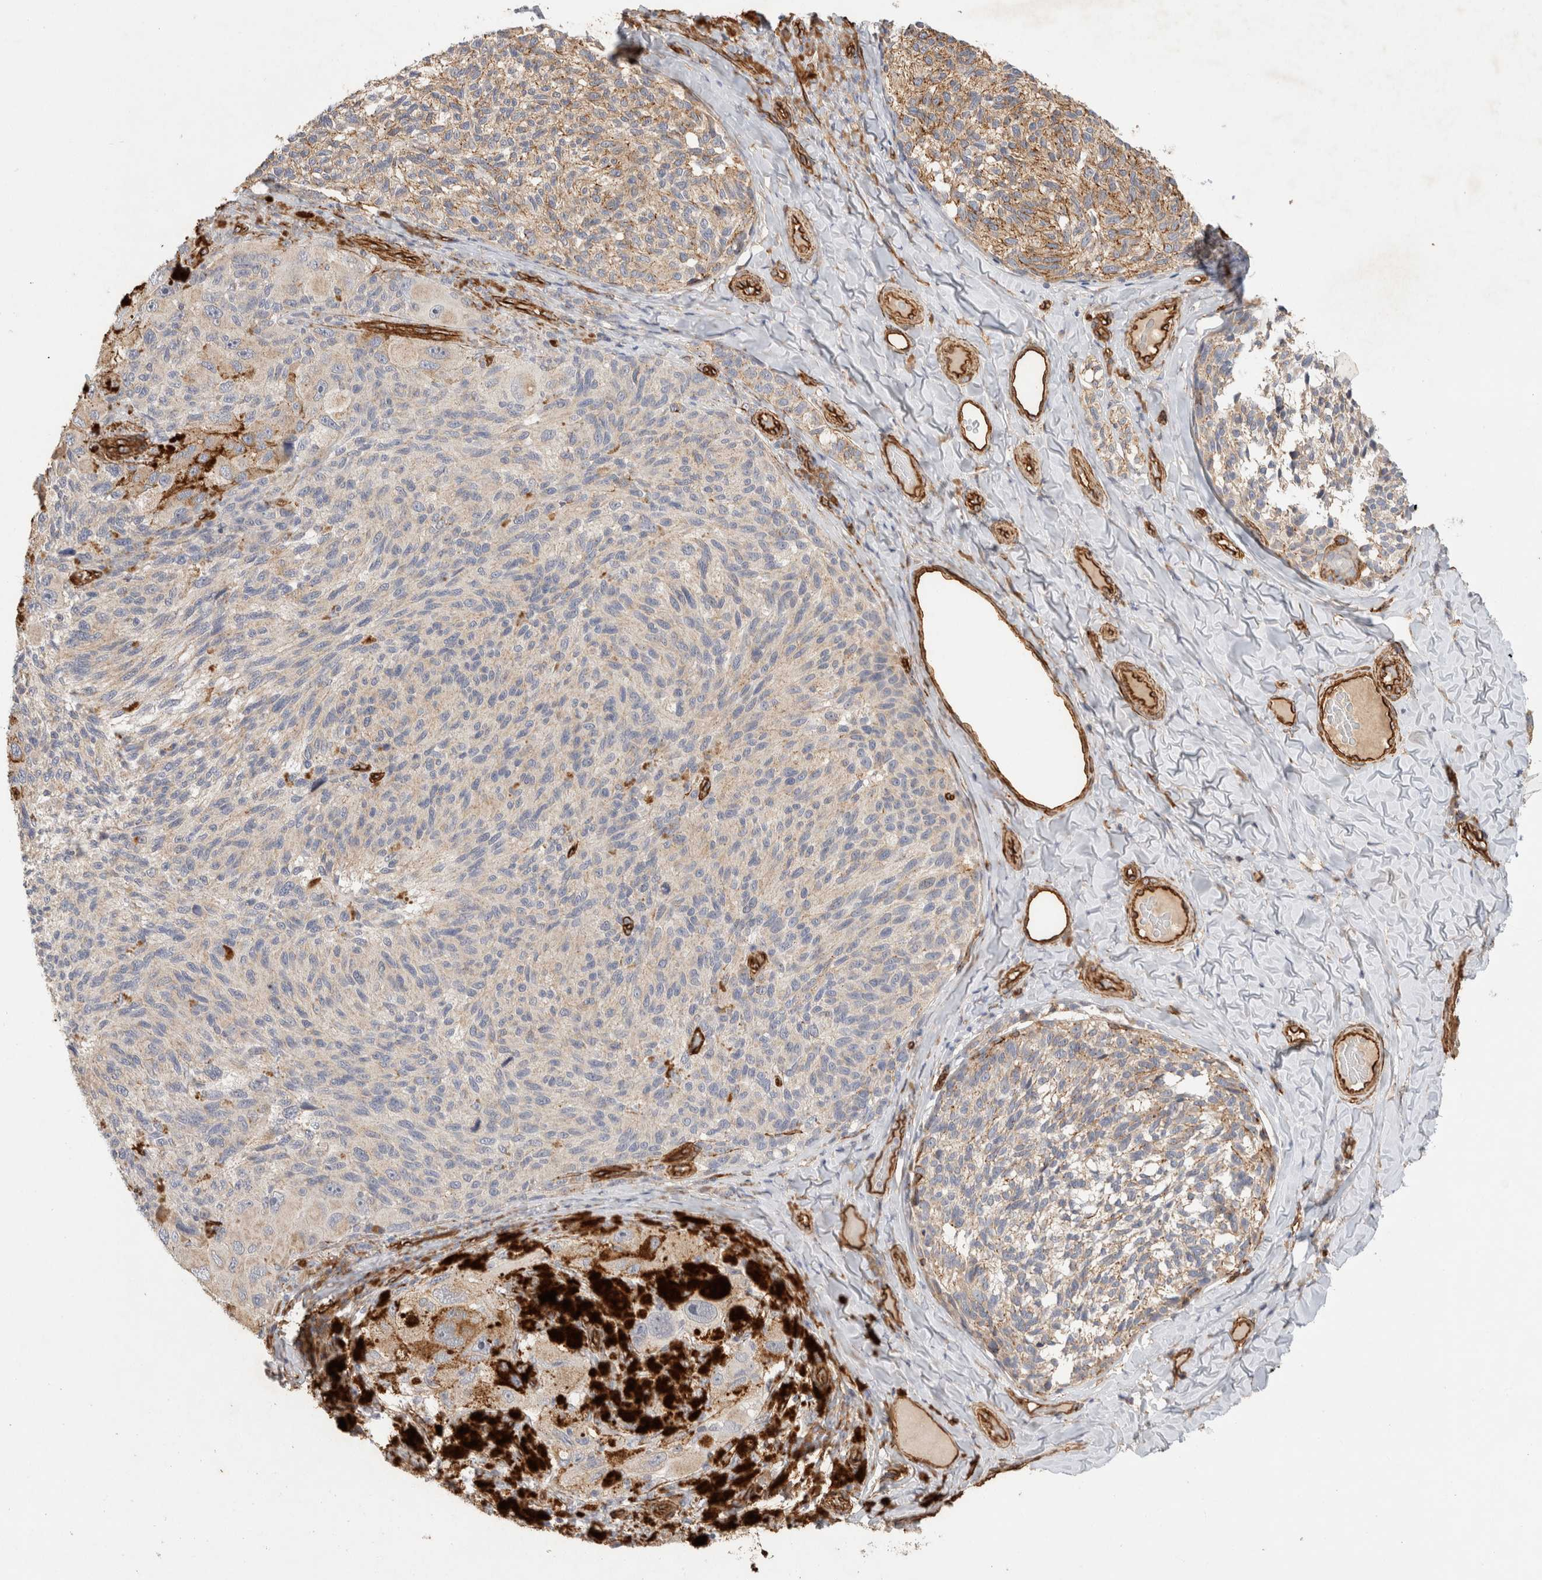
{"staining": {"intensity": "weak", "quantity": "25%-75%", "location": "cytoplasmic/membranous"}, "tissue": "melanoma", "cell_type": "Tumor cells", "image_type": "cancer", "snomed": [{"axis": "morphology", "description": "Malignant melanoma, NOS"}, {"axis": "topography", "description": "Skin"}], "caption": "About 25%-75% of tumor cells in human malignant melanoma demonstrate weak cytoplasmic/membranous protein expression as visualized by brown immunohistochemical staining.", "gene": "JMJD4", "patient": {"sex": "female", "age": 73}}